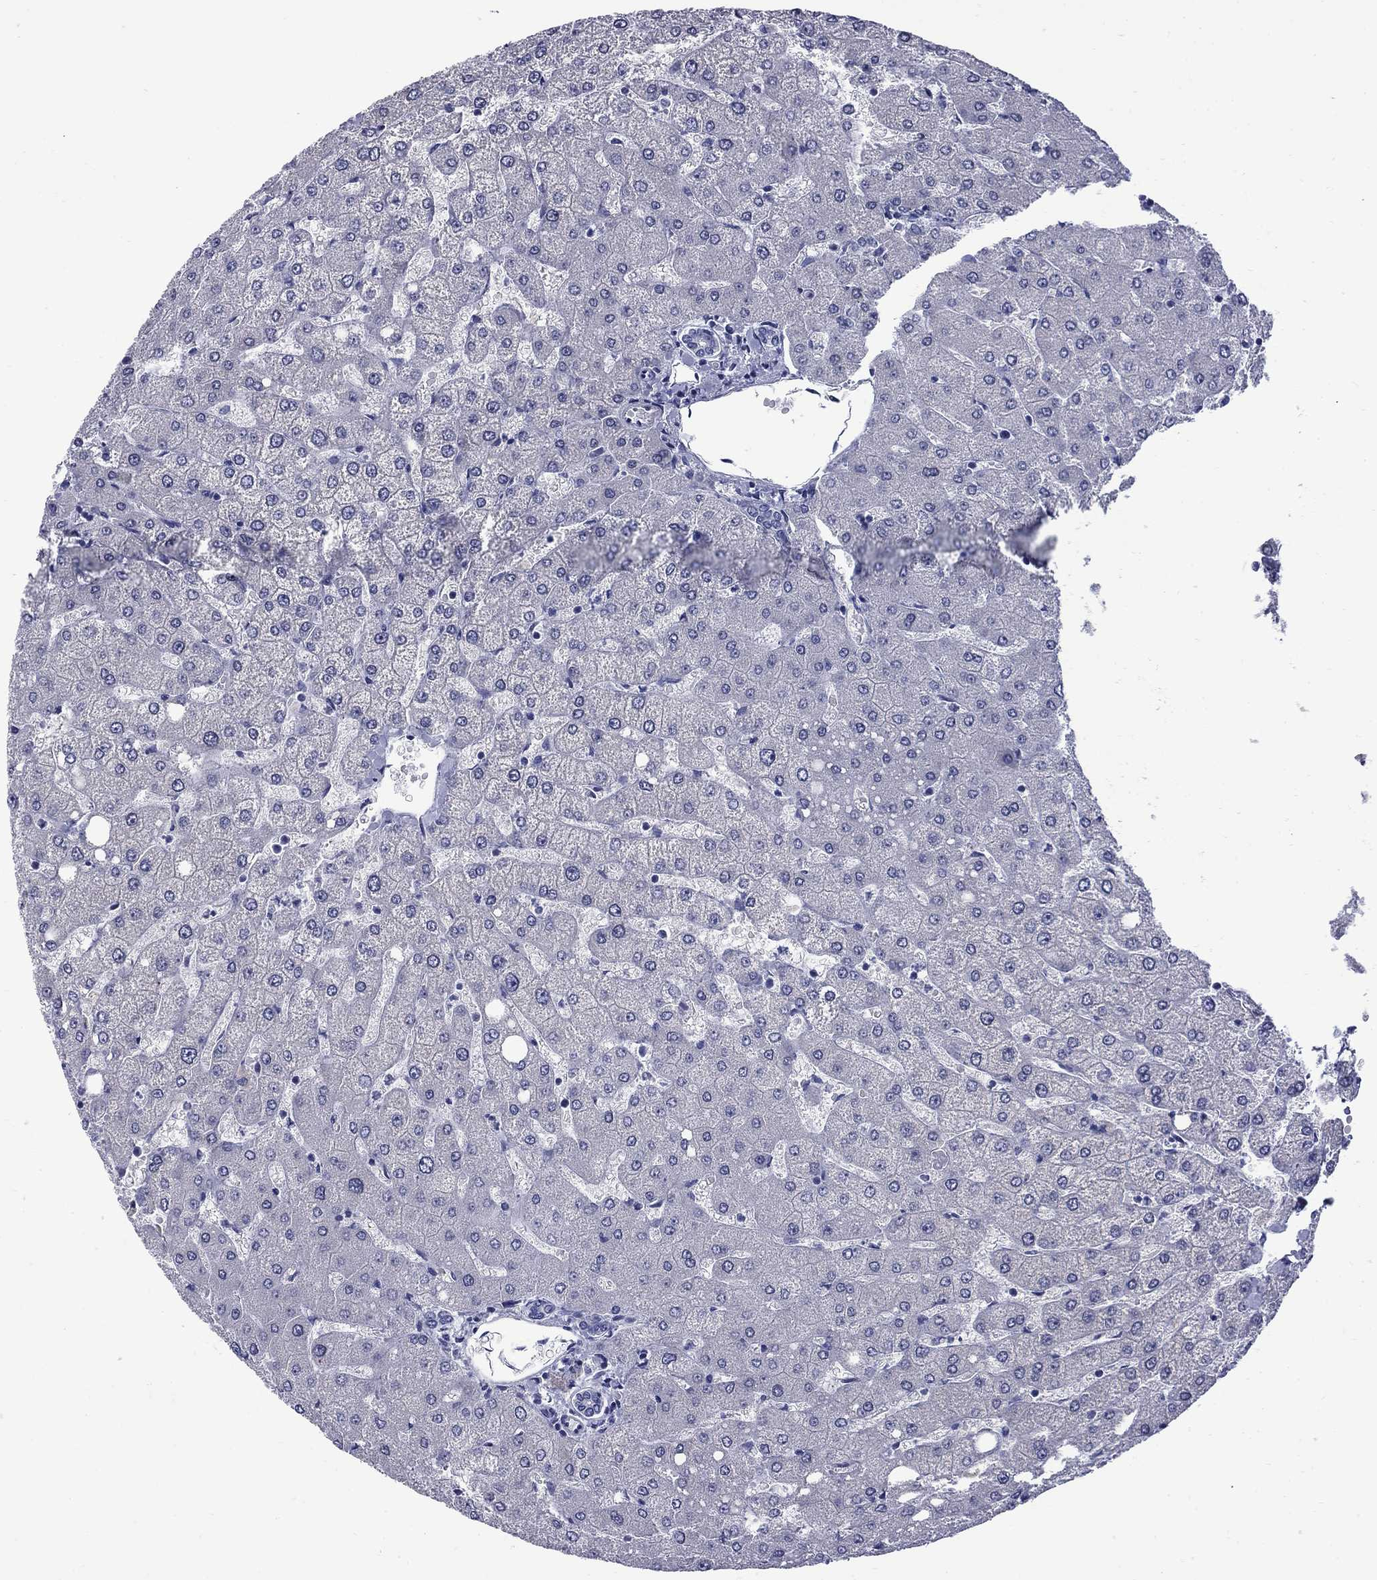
{"staining": {"intensity": "negative", "quantity": "none", "location": "none"}, "tissue": "liver", "cell_type": "Cholangiocytes", "image_type": "normal", "snomed": [{"axis": "morphology", "description": "Normal tissue, NOS"}, {"axis": "topography", "description": "Liver"}], "caption": "DAB immunohistochemical staining of unremarkable human liver reveals no significant staining in cholangiocytes.", "gene": "MGARP", "patient": {"sex": "female", "age": 54}}